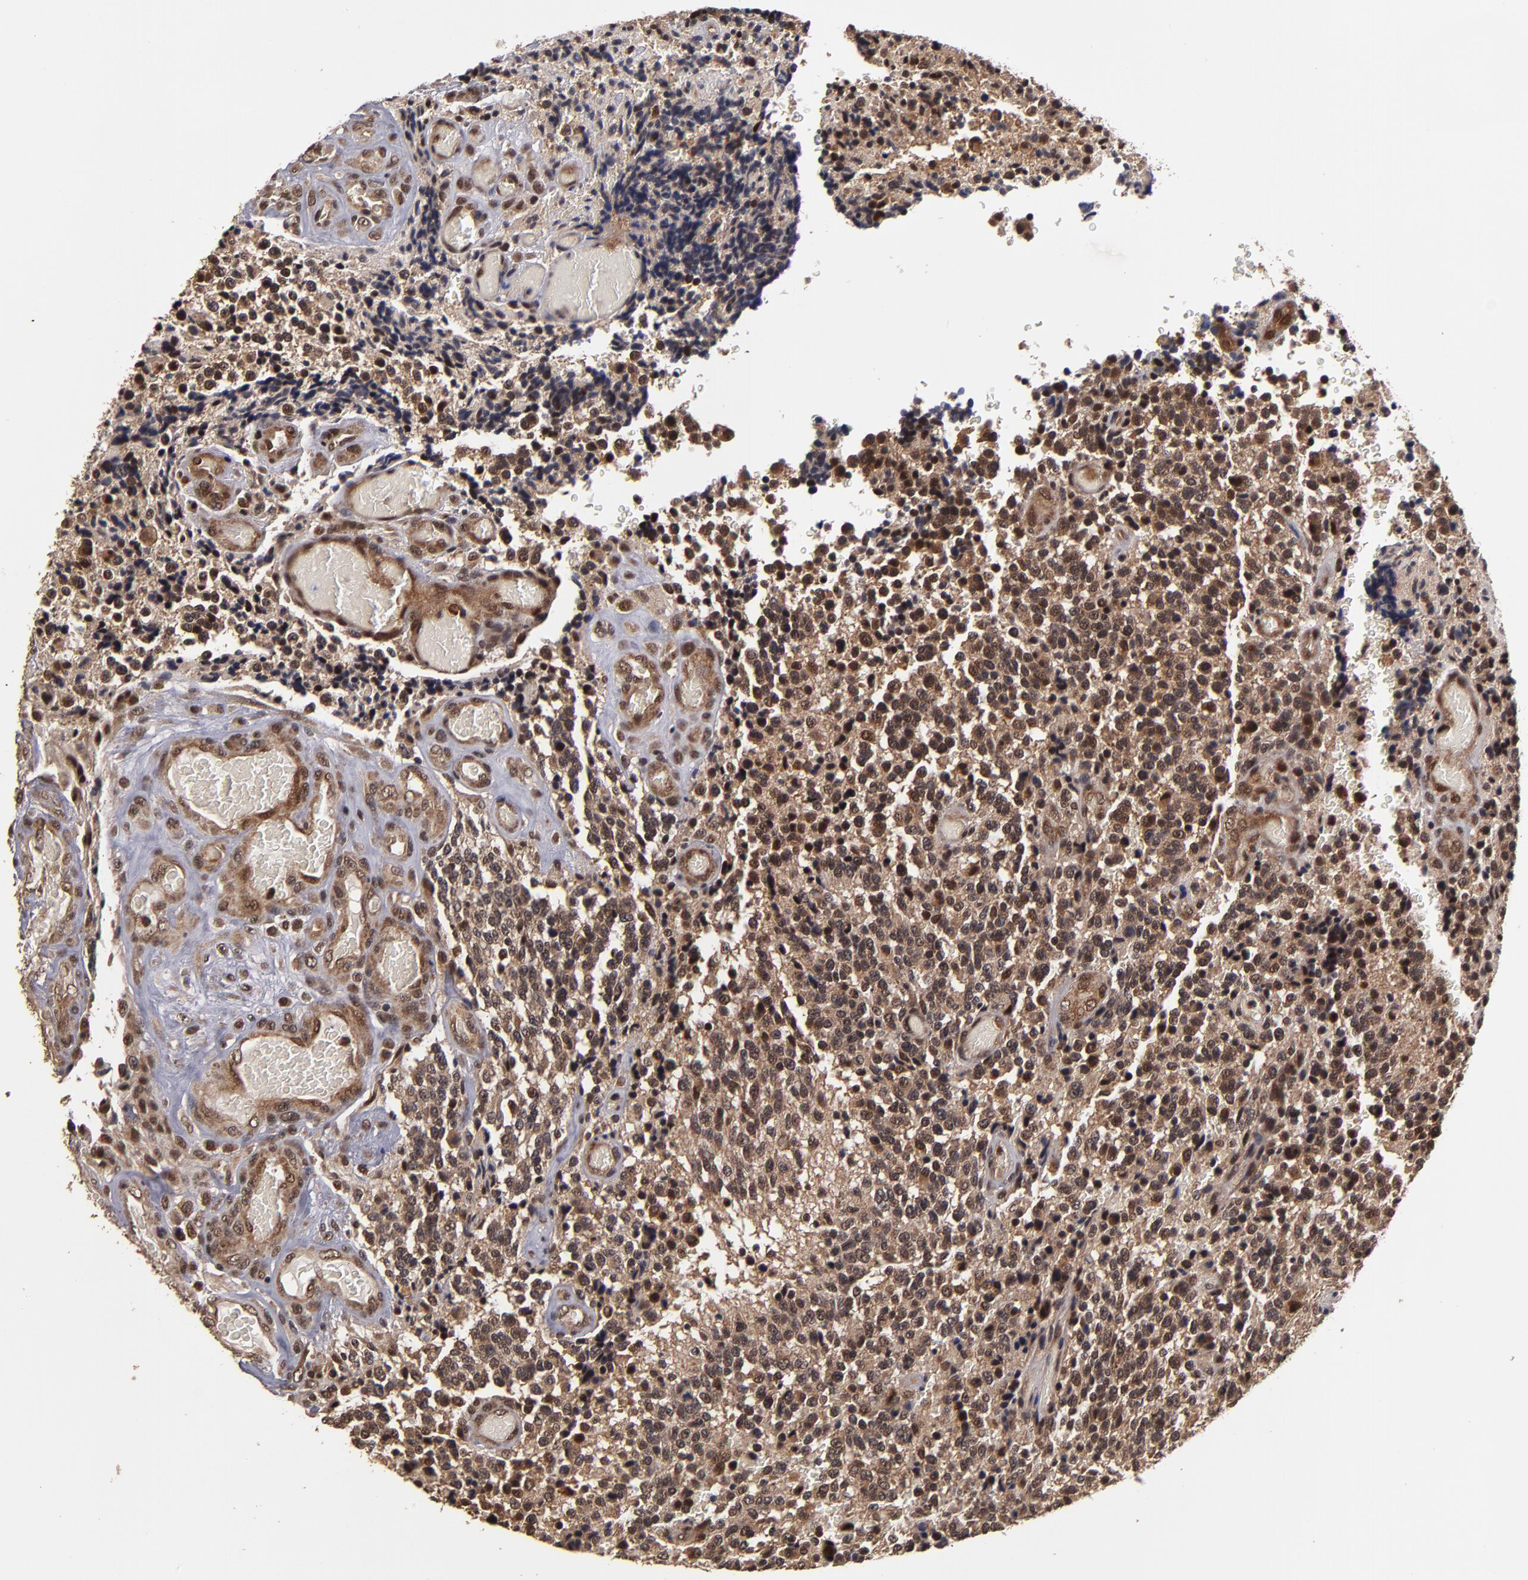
{"staining": {"intensity": "moderate", "quantity": ">75%", "location": "cytoplasmic/membranous,nuclear"}, "tissue": "glioma", "cell_type": "Tumor cells", "image_type": "cancer", "snomed": [{"axis": "morphology", "description": "Glioma, malignant, High grade"}, {"axis": "topography", "description": "Brain"}], "caption": "A micrograph showing moderate cytoplasmic/membranous and nuclear expression in about >75% of tumor cells in high-grade glioma (malignant), as visualized by brown immunohistochemical staining.", "gene": "CUL5", "patient": {"sex": "male", "age": 36}}